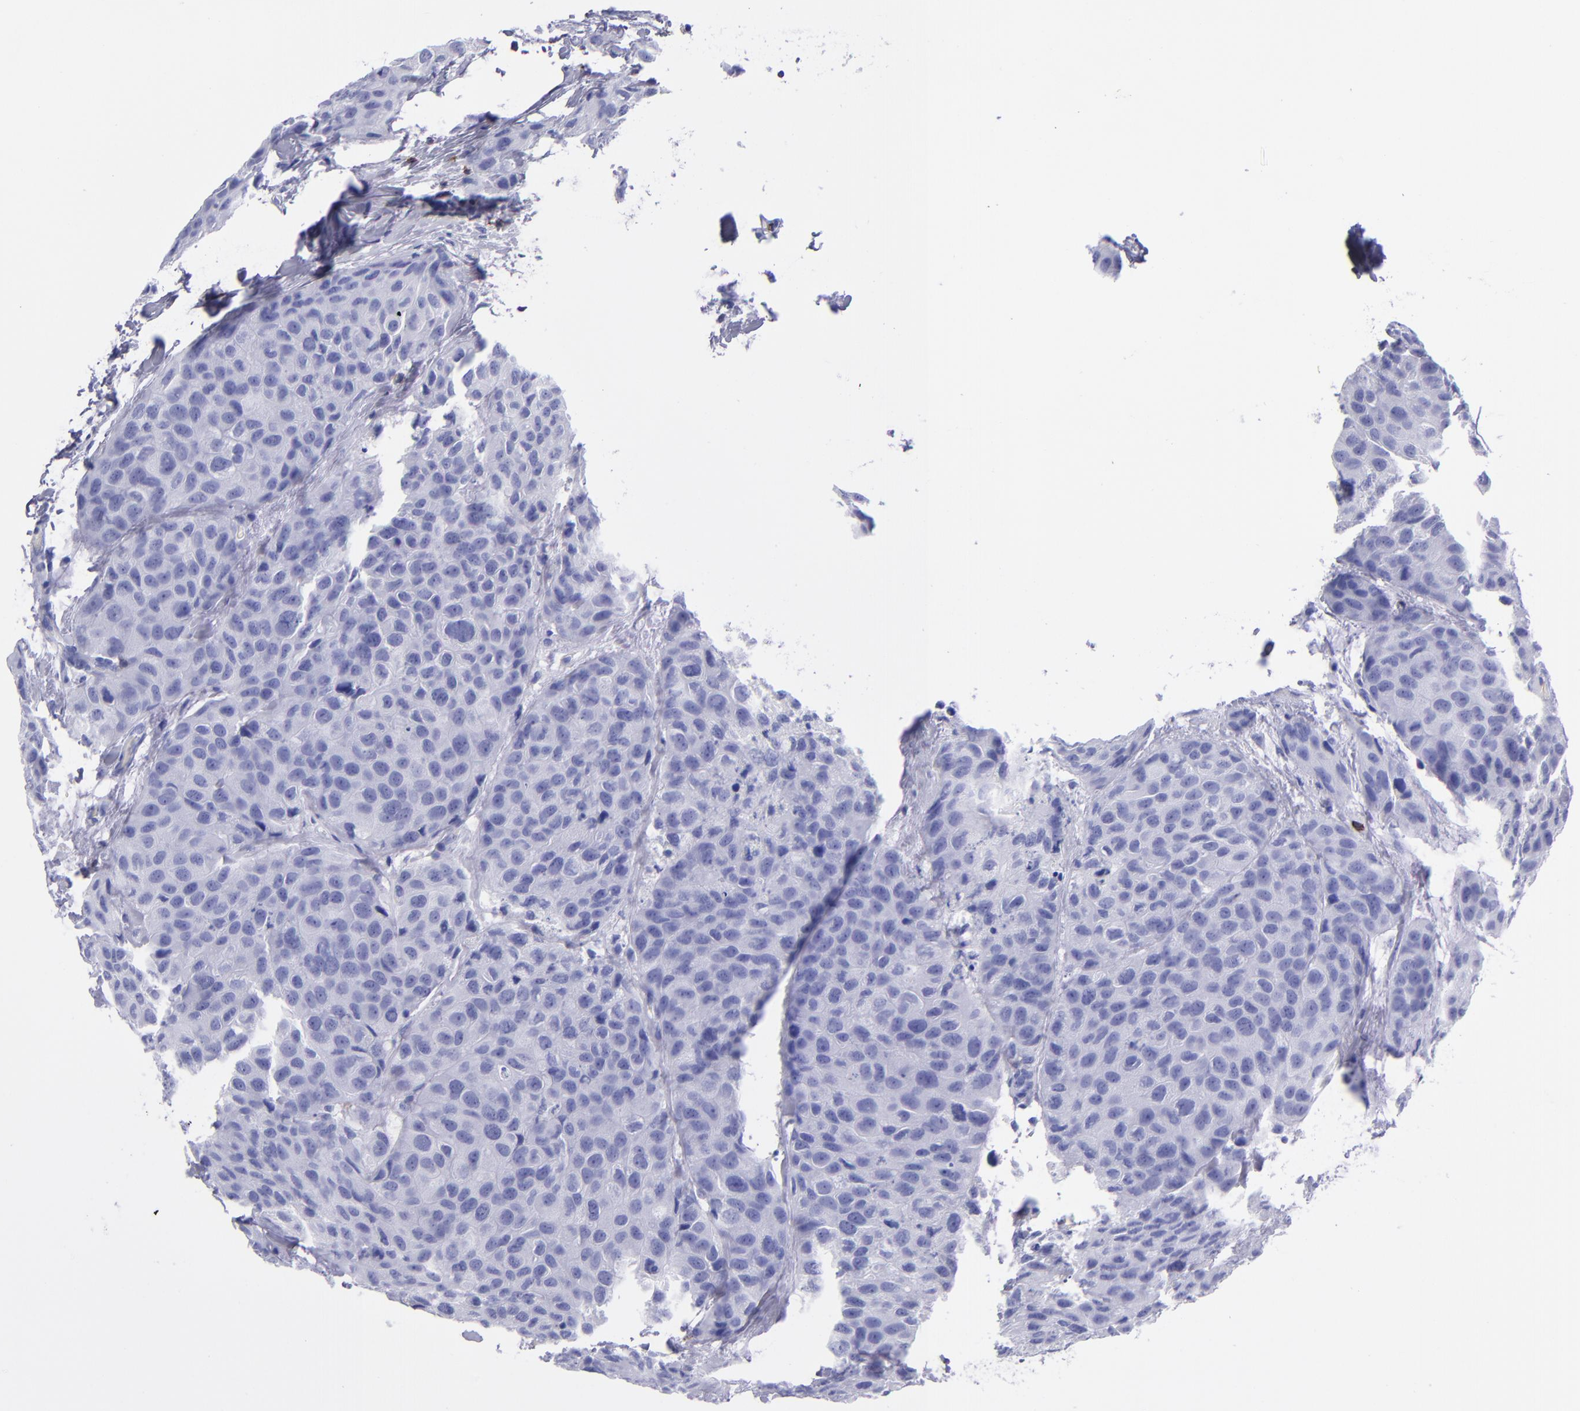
{"staining": {"intensity": "negative", "quantity": "none", "location": "none"}, "tissue": "breast cancer", "cell_type": "Tumor cells", "image_type": "cancer", "snomed": [{"axis": "morphology", "description": "Duct carcinoma"}, {"axis": "topography", "description": "Breast"}], "caption": "Tumor cells are negative for brown protein staining in infiltrating ductal carcinoma (breast).", "gene": "CD6", "patient": {"sex": "female", "age": 68}}